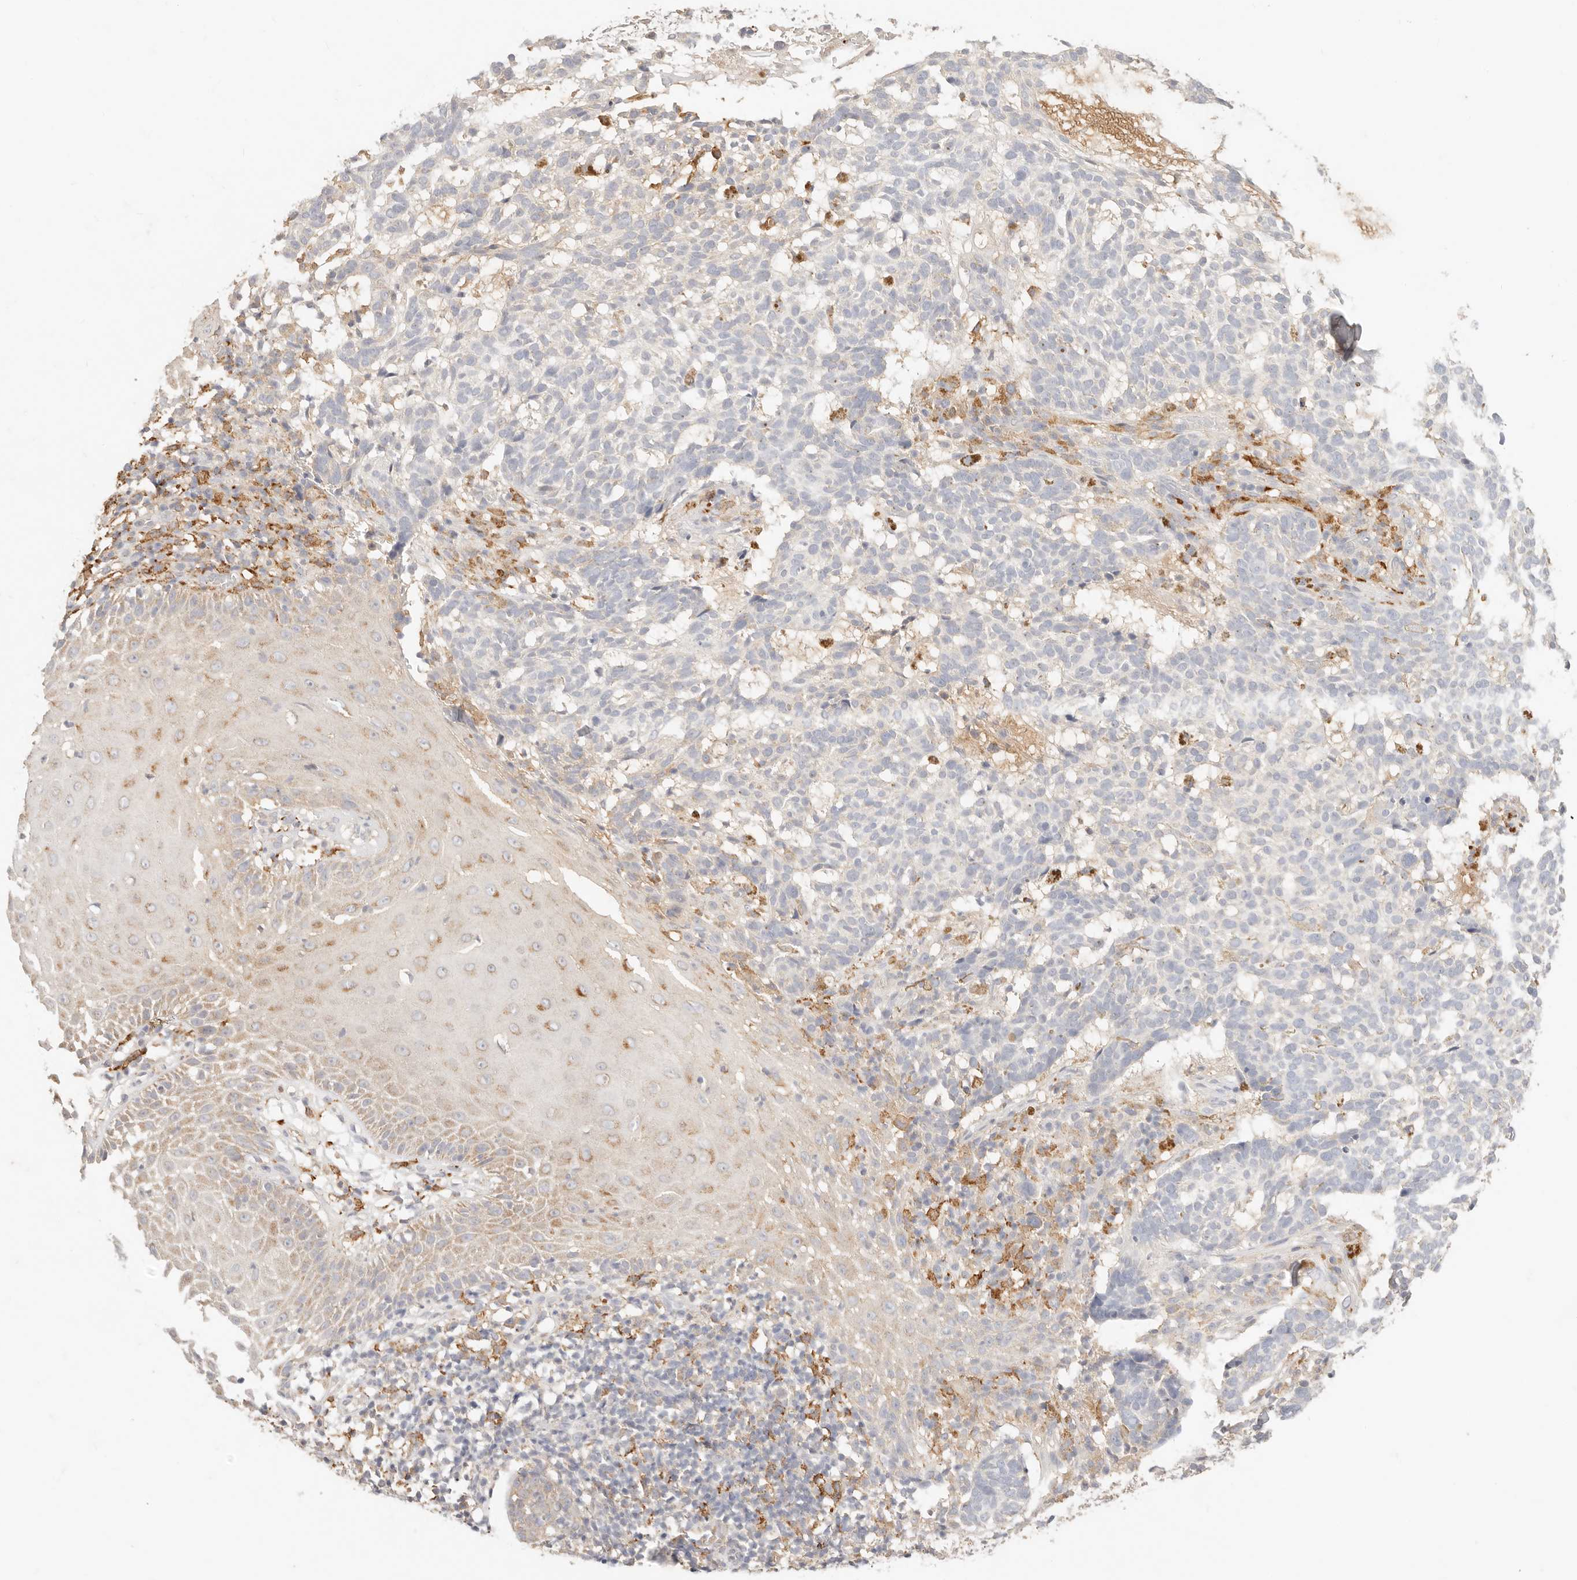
{"staining": {"intensity": "weak", "quantity": "25%-75%", "location": "cytoplasmic/membranous"}, "tissue": "skin cancer", "cell_type": "Tumor cells", "image_type": "cancer", "snomed": [{"axis": "morphology", "description": "Basal cell carcinoma"}, {"axis": "topography", "description": "Skin"}], "caption": "A histopathology image showing weak cytoplasmic/membranous positivity in approximately 25%-75% of tumor cells in skin basal cell carcinoma, as visualized by brown immunohistochemical staining.", "gene": "HK2", "patient": {"sex": "male", "age": 85}}